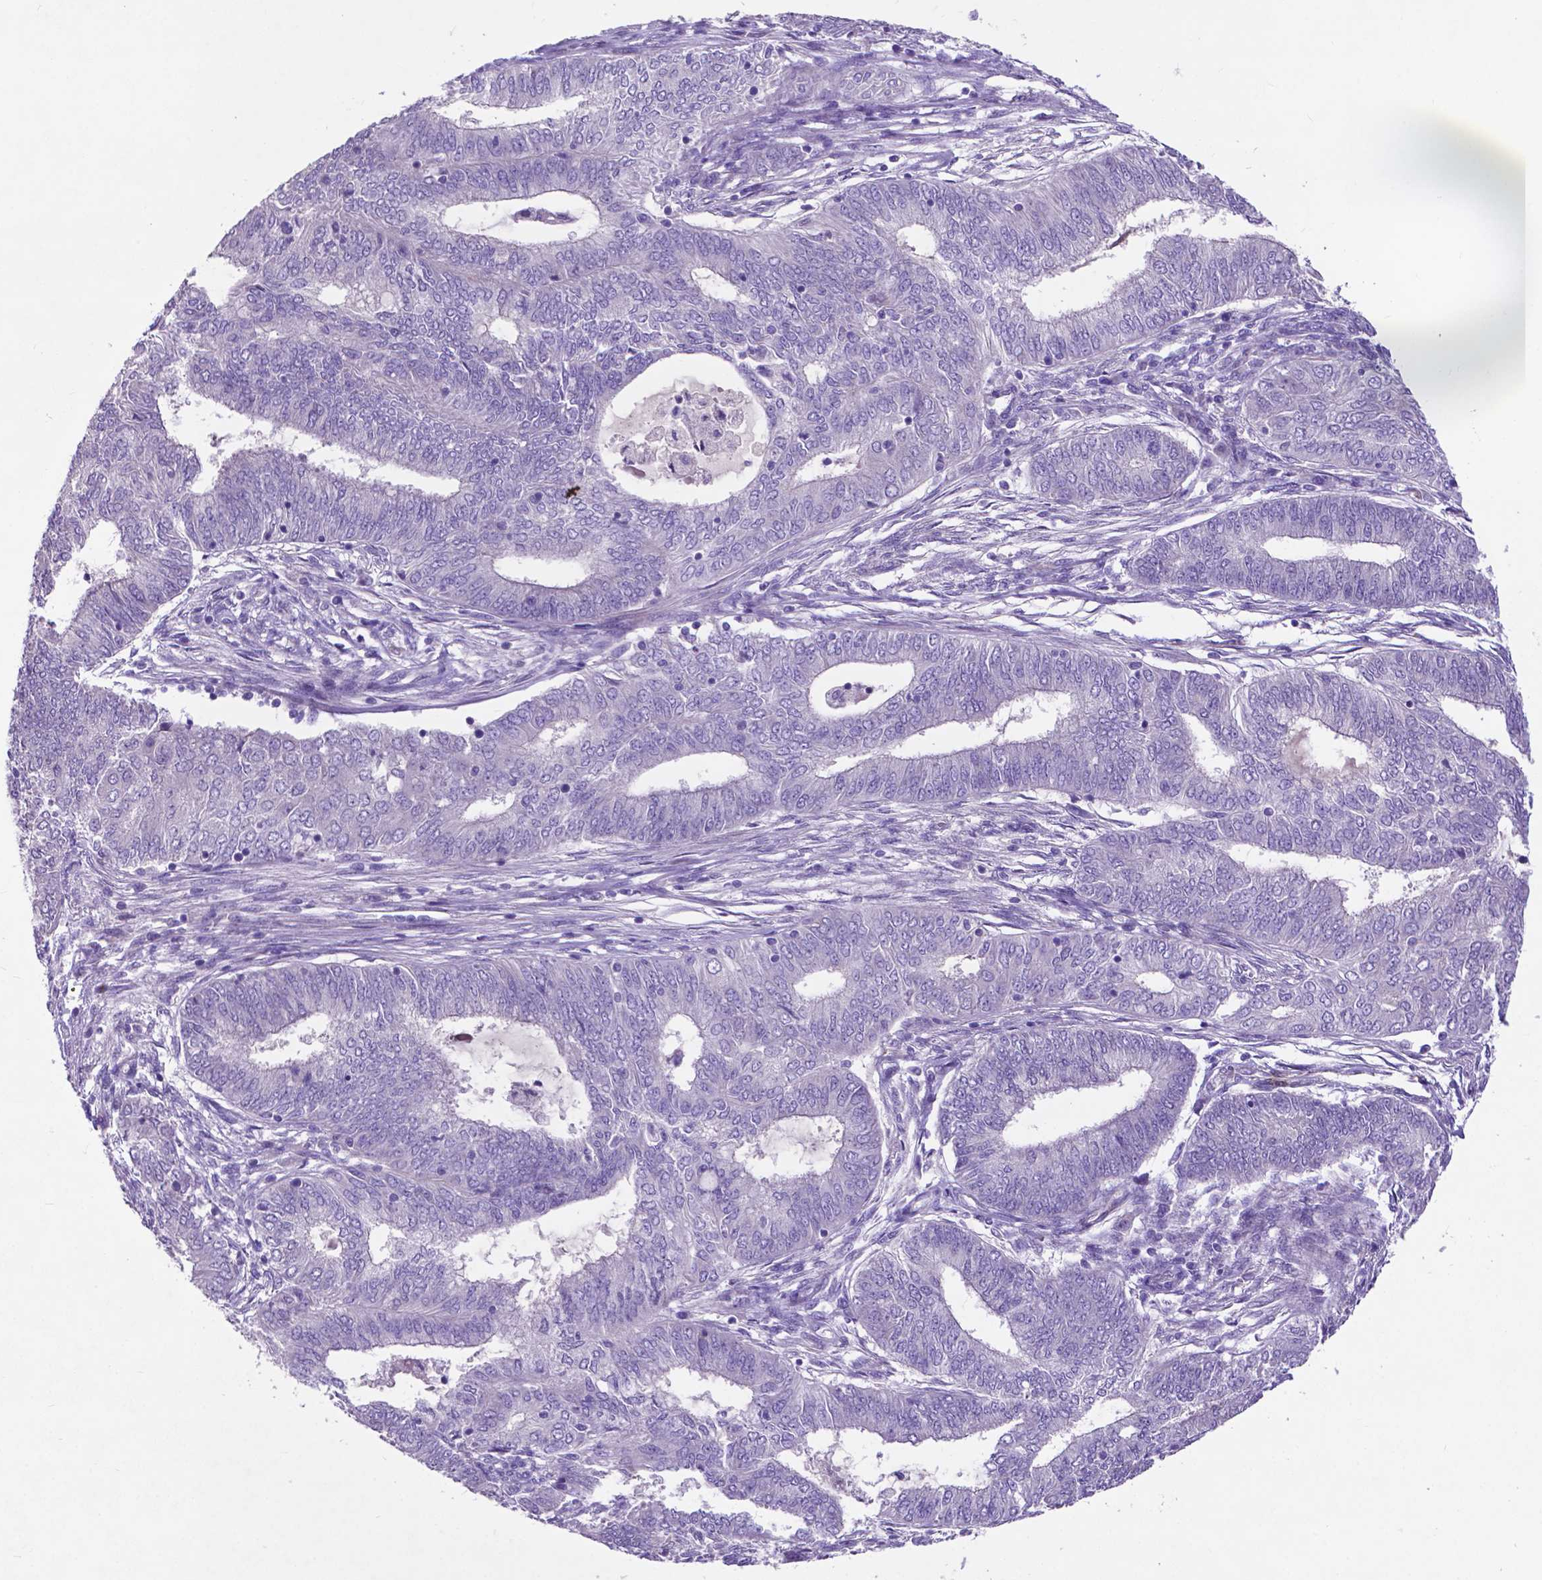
{"staining": {"intensity": "negative", "quantity": "none", "location": "none"}, "tissue": "endometrial cancer", "cell_type": "Tumor cells", "image_type": "cancer", "snomed": [{"axis": "morphology", "description": "Adenocarcinoma, NOS"}, {"axis": "topography", "description": "Endometrium"}], "caption": "This image is of endometrial cancer (adenocarcinoma) stained with IHC to label a protein in brown with the nuclei are counter-stained blue. There is no positivity in tumor cells.", "gene": "PFKFB4", "patient": {"sex": "female", "age": 62}}